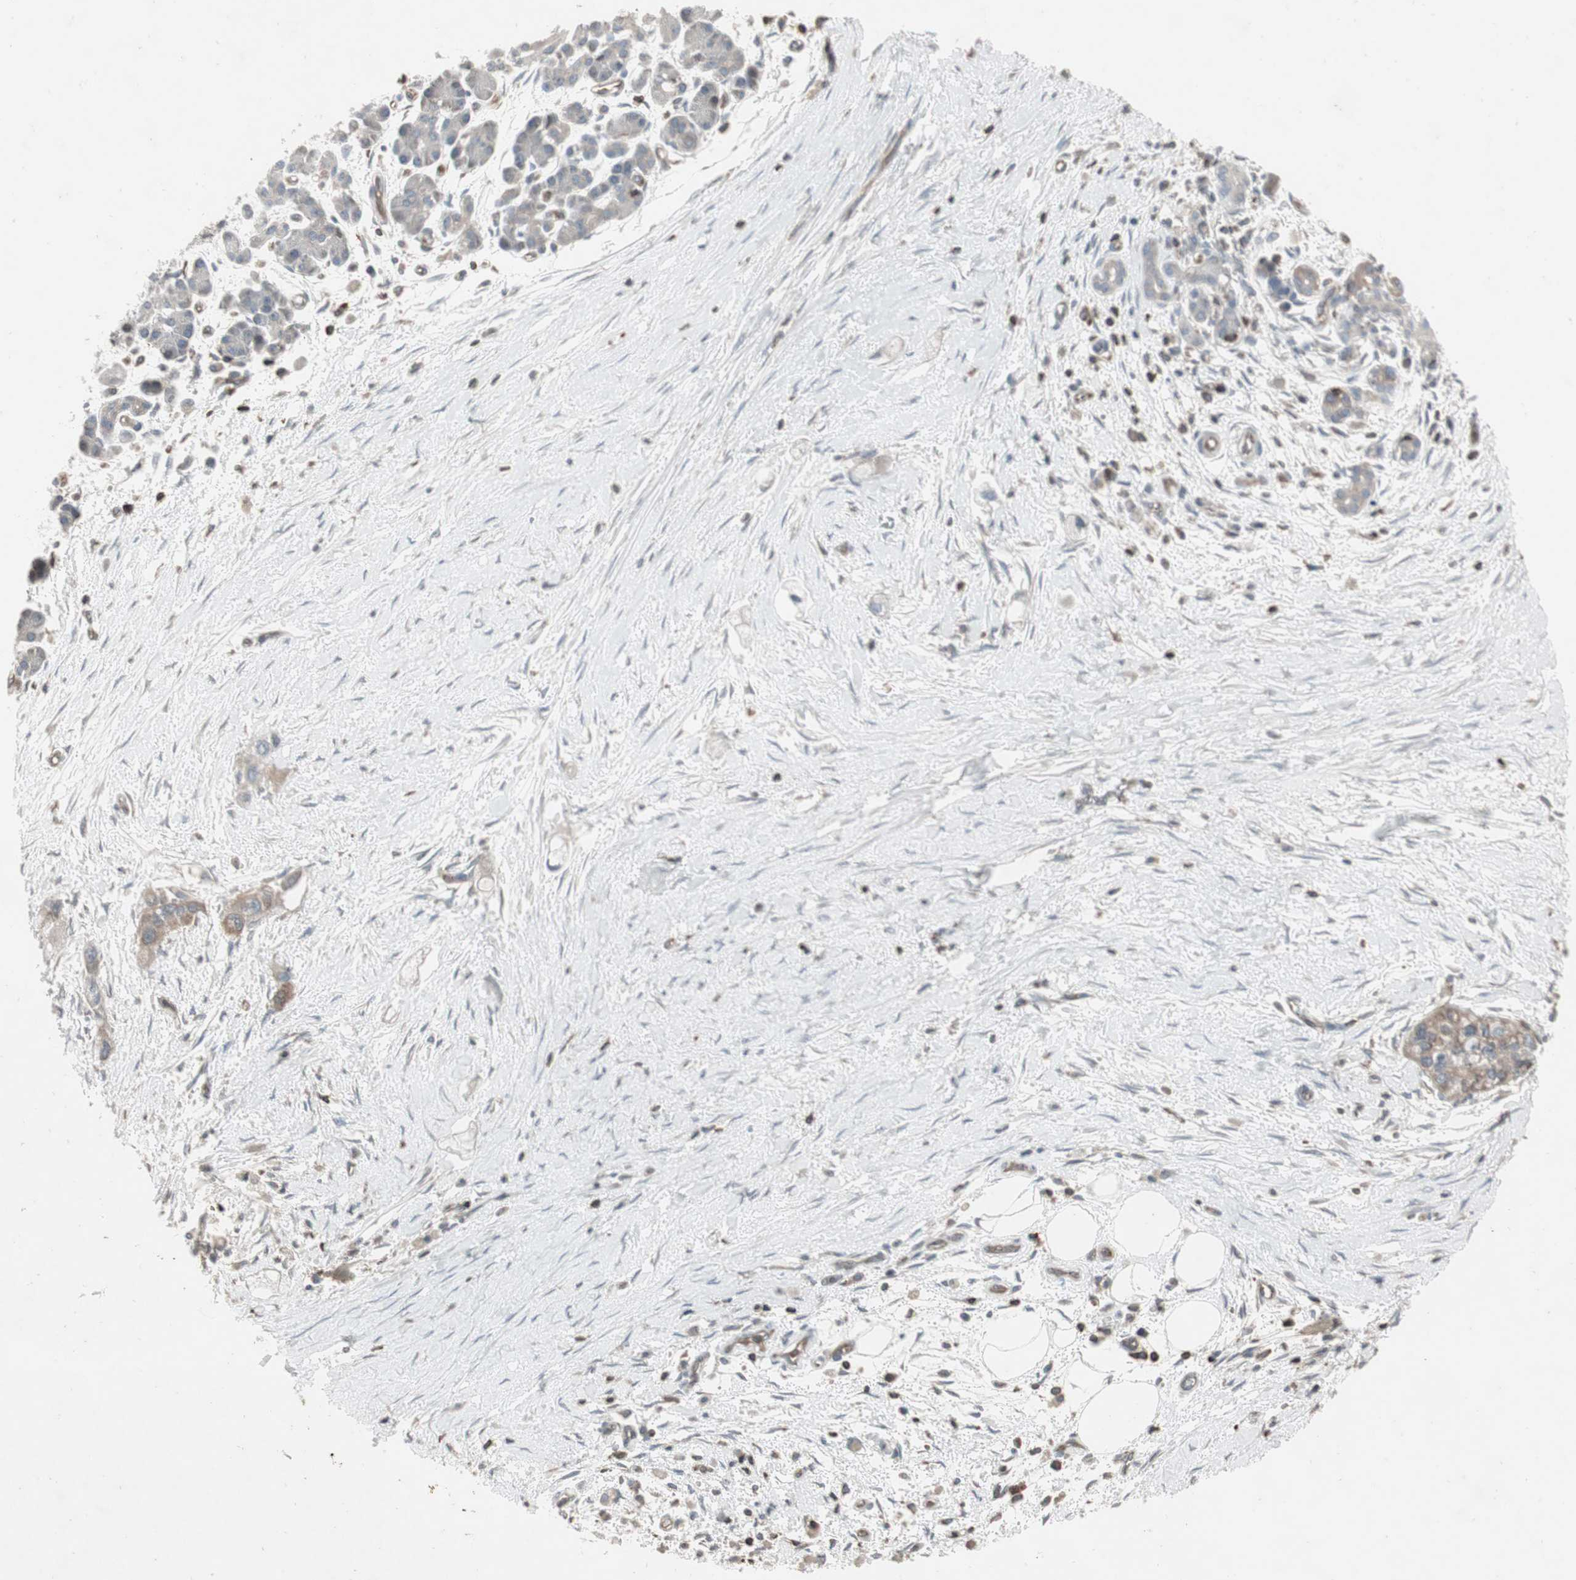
{"staining": {"intensity": "weak", "quantity": "25%-75%", "location": "cytoplasmic/membranous"}, "tissue": "pancreatic cancer", "cell_type": "Tumor cells", "image_type": "cancer", "snomed": [{"axis": "morphology", "description": "Adenocarcinoma, NOS"}, {"axis": "topography", "description": "Pancreas"}], "caption": "Human pancreatic cancer (adenocarcinoma) stained with a brown dye shows weak cytoplasmic/membranous positive staining in approximately 25%-75% of tumor cells.", "gene": "ARHGEF1", "patient": {"sex": "male", "age": 74}}